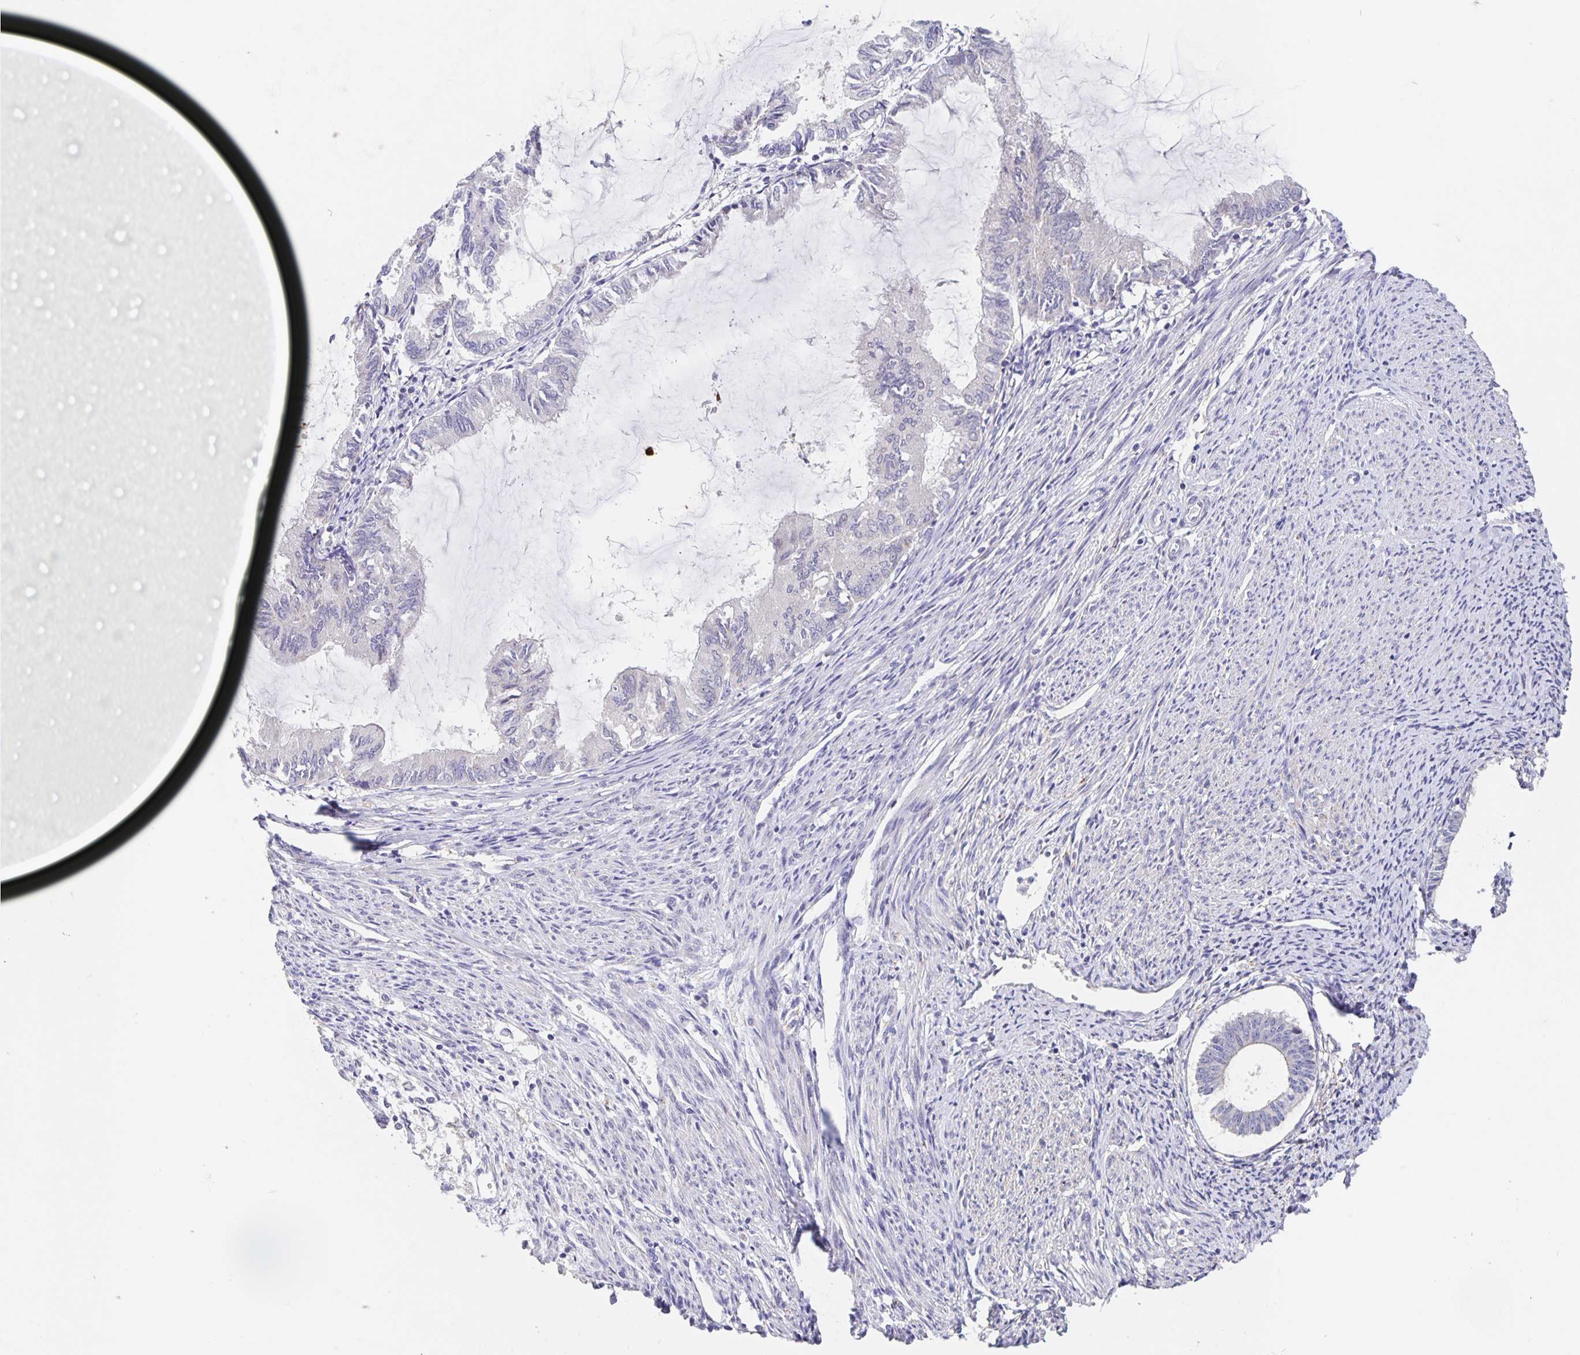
{"staining": {"intensity": "negative", "quantity": "none", "location": "none"}, "tissue": "endometrial cancer", "cell_type": "Tumor cells", "image_type": "cancer", "snomed": [{"axis": "morphology", "description": "Adenocarcinoma, NOS"}, {"axis": "topography", "description": "Endometrium"}], "caption": "A photomicrograph of endometrial adenocarcinoma stained for a protein demonstrates no brown staining in tumor cells.", "gene": "CDC42BPG", "patient": {"sex": "female", "age": 86}}